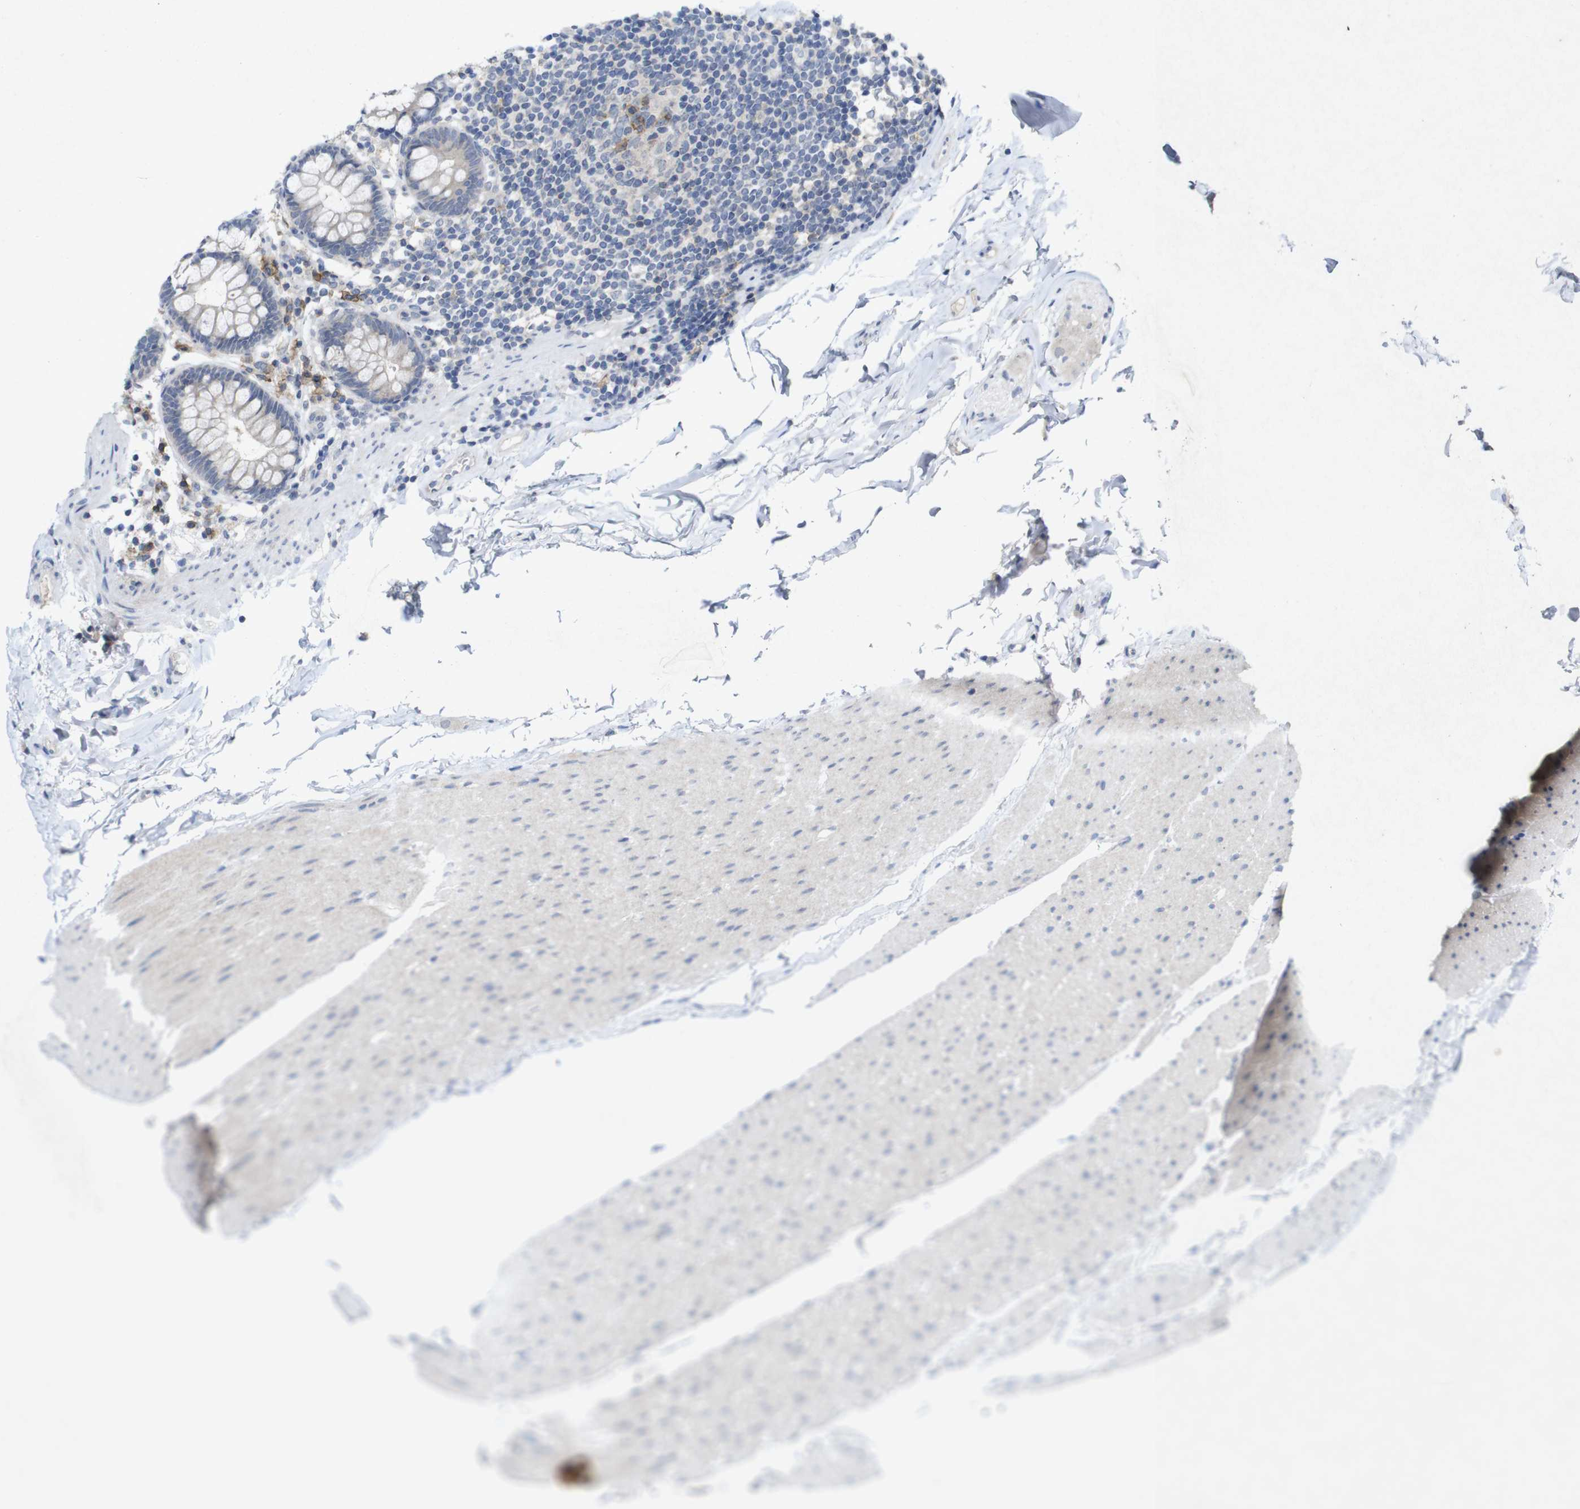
{"staining": {"intensity": "negative", "quantity": "none", "location": "none"}, "tissue": "colon", "cell_type": "Endothelial cells", "image_type": "normal", "snomed": [{"axis": "morphology", "description": "Normal tissue, NOS"}, {"axis": "topography", "description": "Colon"}], "caption": "Histopathology image shows no protein positivity in endothelial cells of unremarkable colon.", "gene": "SLAMF7", "patient": {"sex": "female", "age": 80}}